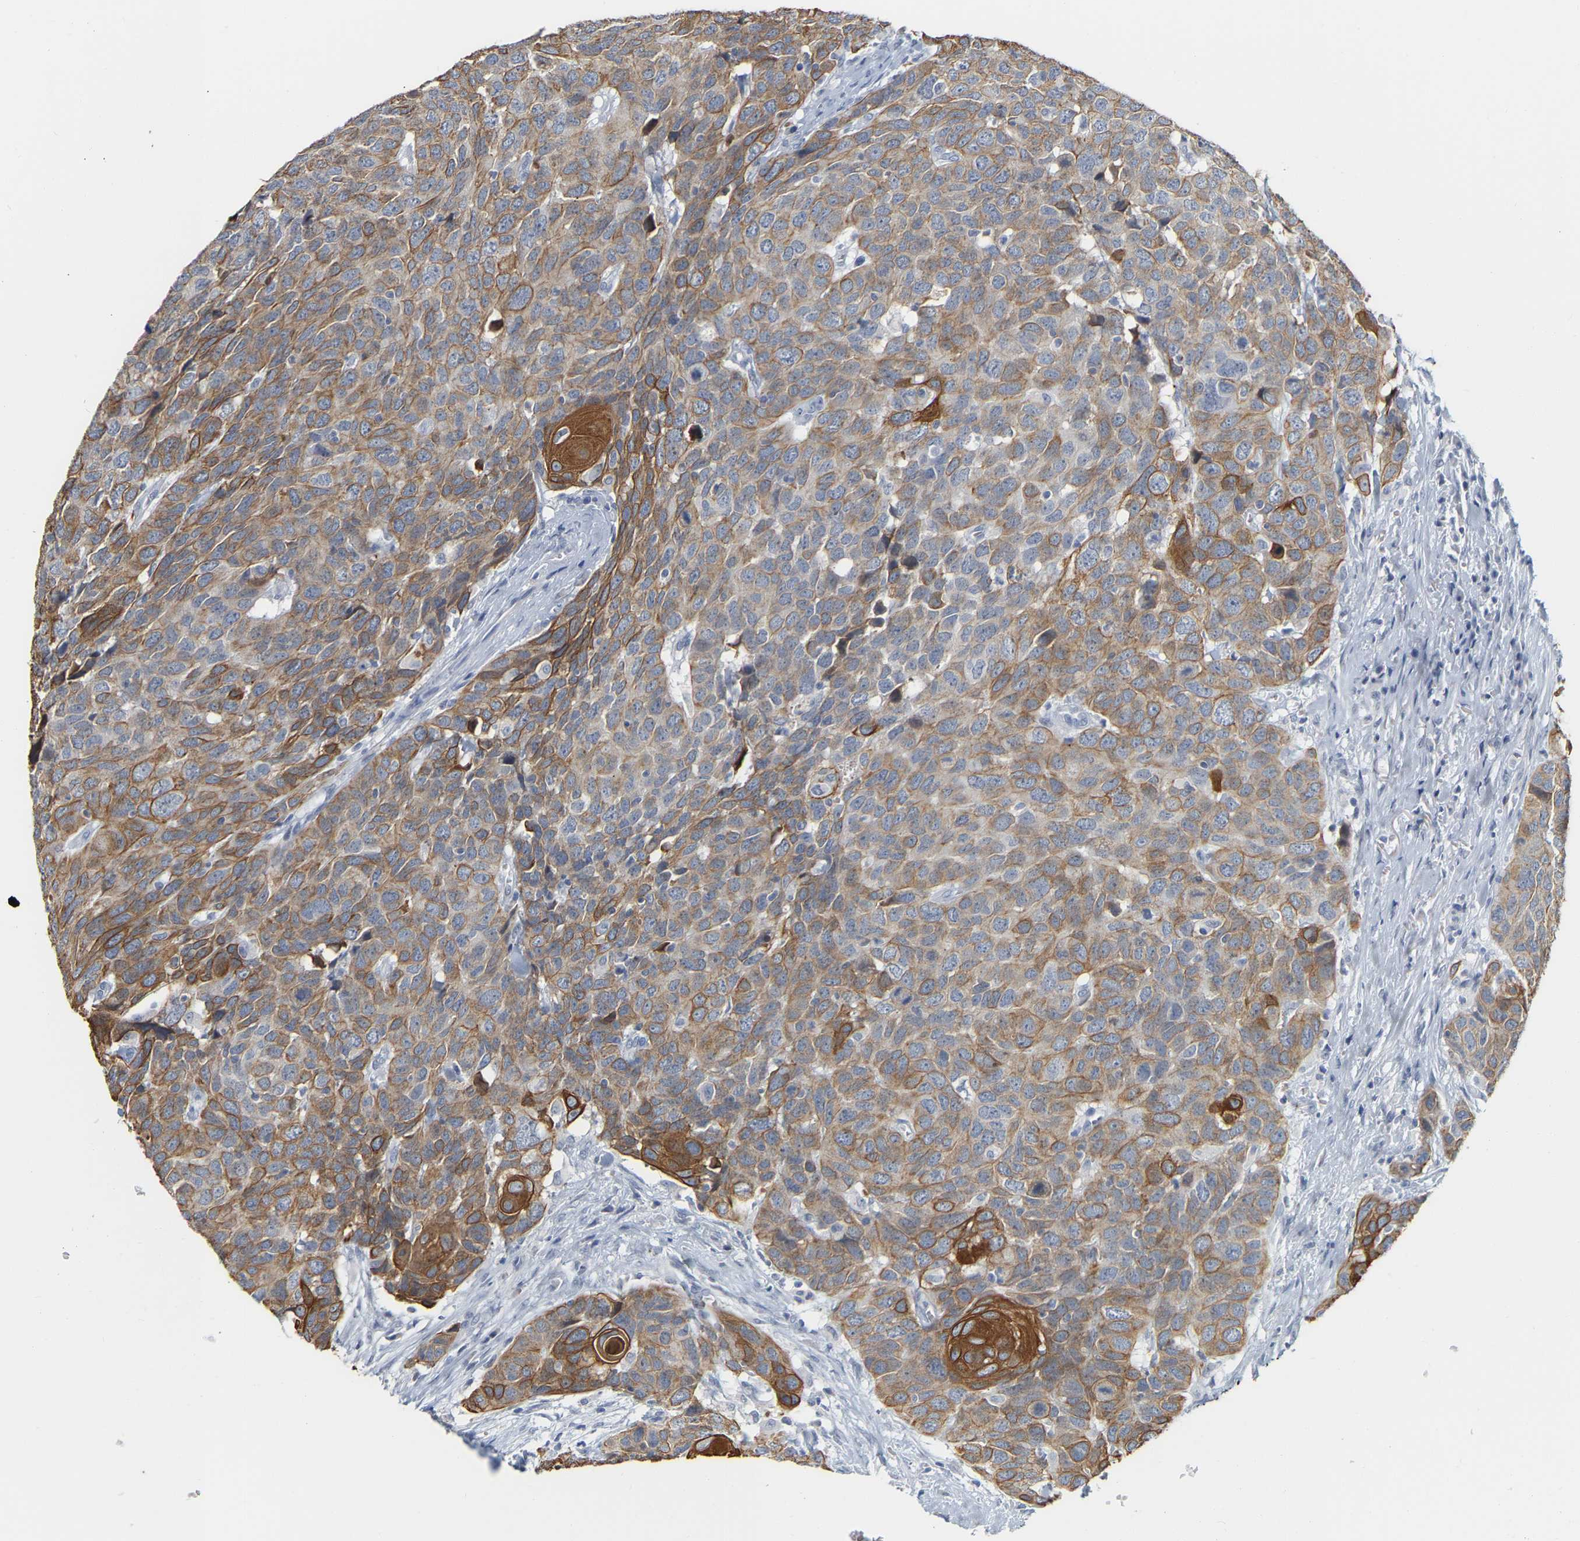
{"staining": {"intensity": "moderate", "quantity": "25%-75%", "location": "cytoplasmic/membranous"}, "tissue": "head and neck cancer", "cell_type": "Tumor cells", "image_type": "cancer", "snomed": [{"axis": "morphology", "description": "Squamous cell carcinoma, NOS"}, {"axis": "topography", "description": "Head-Neck"}], "caption": "Brown immunohistochemical staining in head and neck cancer (squamous cell carcinoma) shows moderate cytoplasmic/membranous expression in approximately 25%-75% of tumor cells.", "gene": "KRT76", "patient": {"sex": "male", "age": 66}}